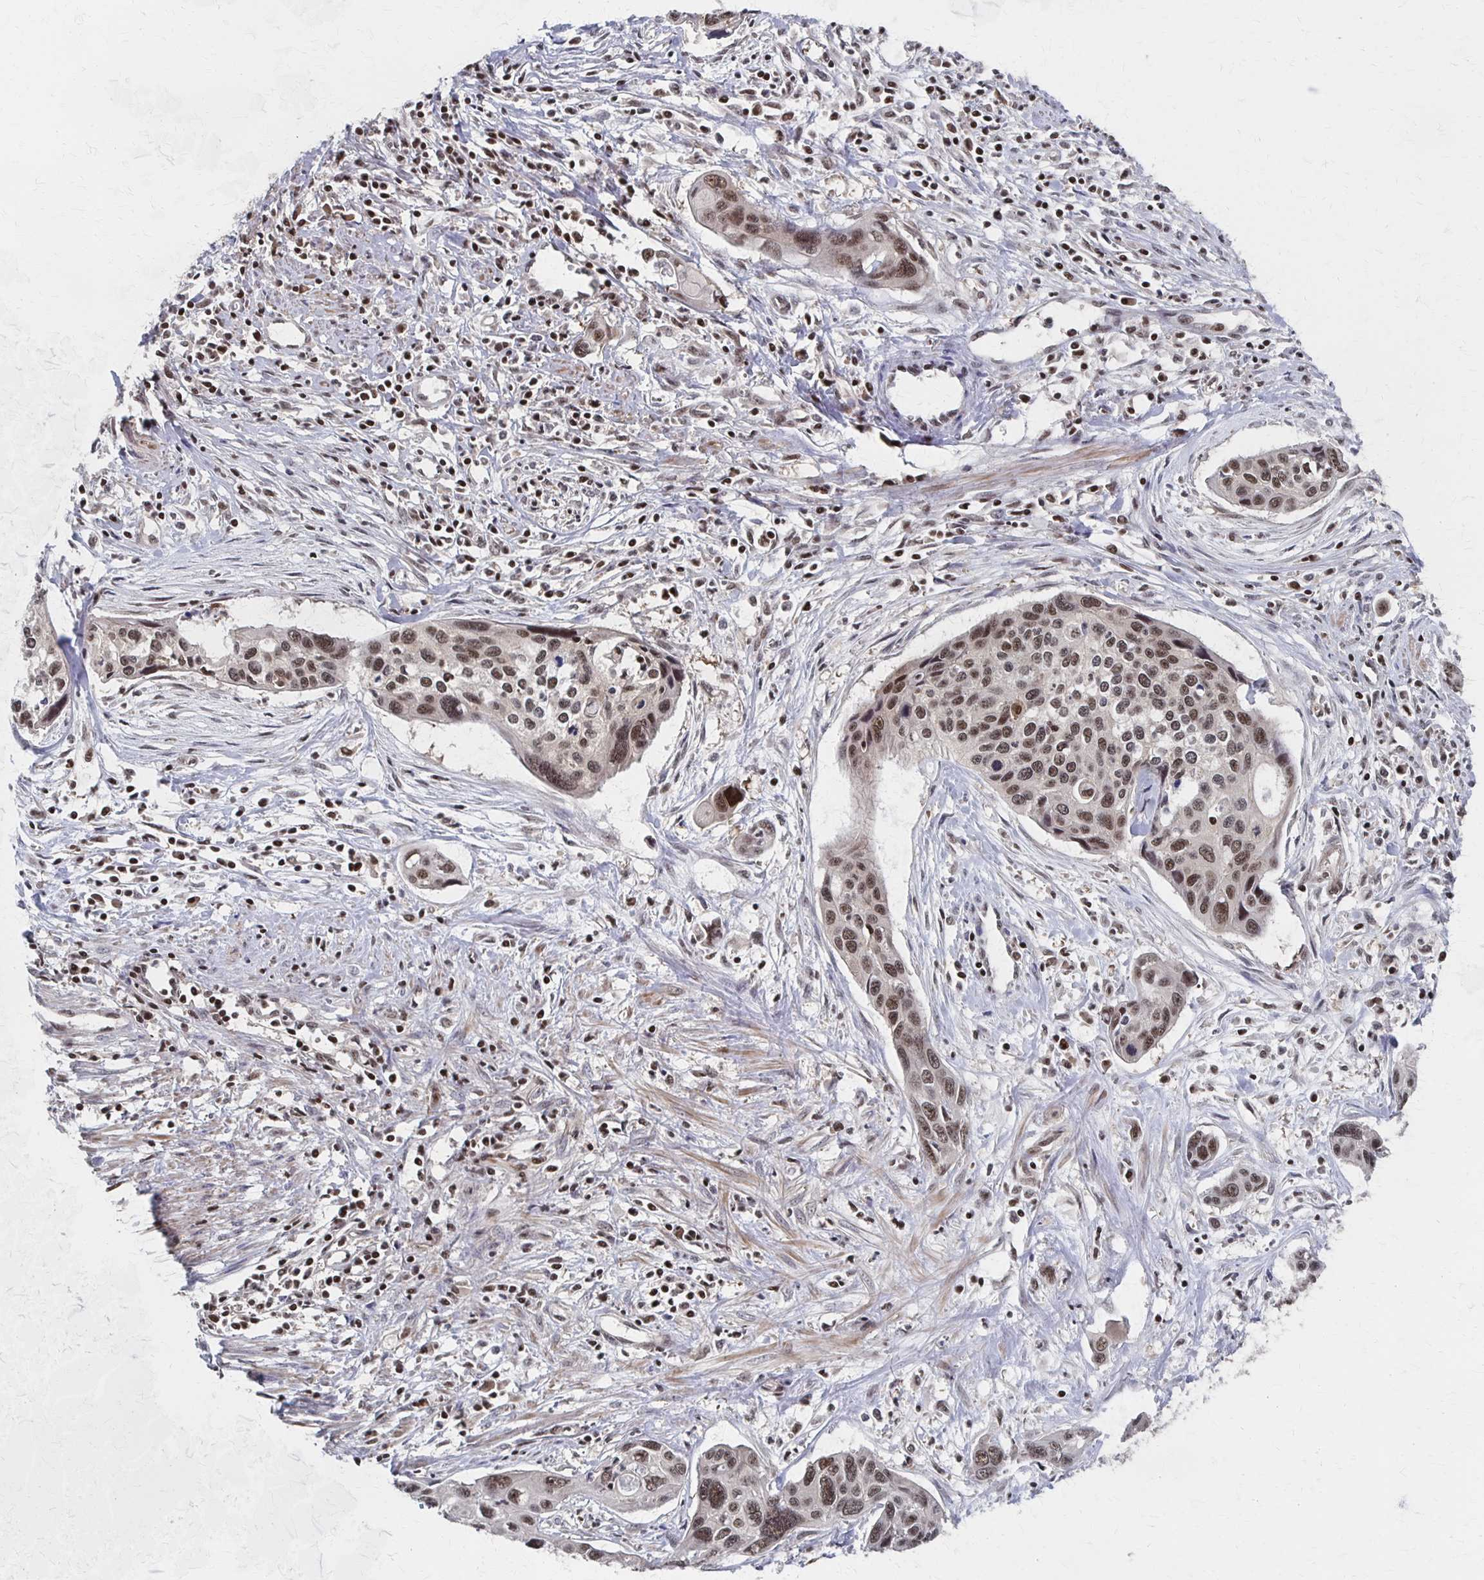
{"staining": {"intensity": "moderate", "quantity": ">75%", "location": "nuclear"}, "tissue": "cervical cancer", "cell_type": "Tumor cells", "image_type": "cancer", "snomed": [{"axis": "morphology", "description": "Squamous cell carcinoma, NOS"}, {"axis": "topography", "description": "Cervix"}], "caption": "A medium amount of moderate nuclear positivity is seen in about >75% of tumor cells in cervical squamous cell carcinoma tissue. Immunohistochemistry stains the protein in brown and the nuclei are stained blue.", "gene": "GTF2B", "patient": {"sex": "female", "age": 31}}